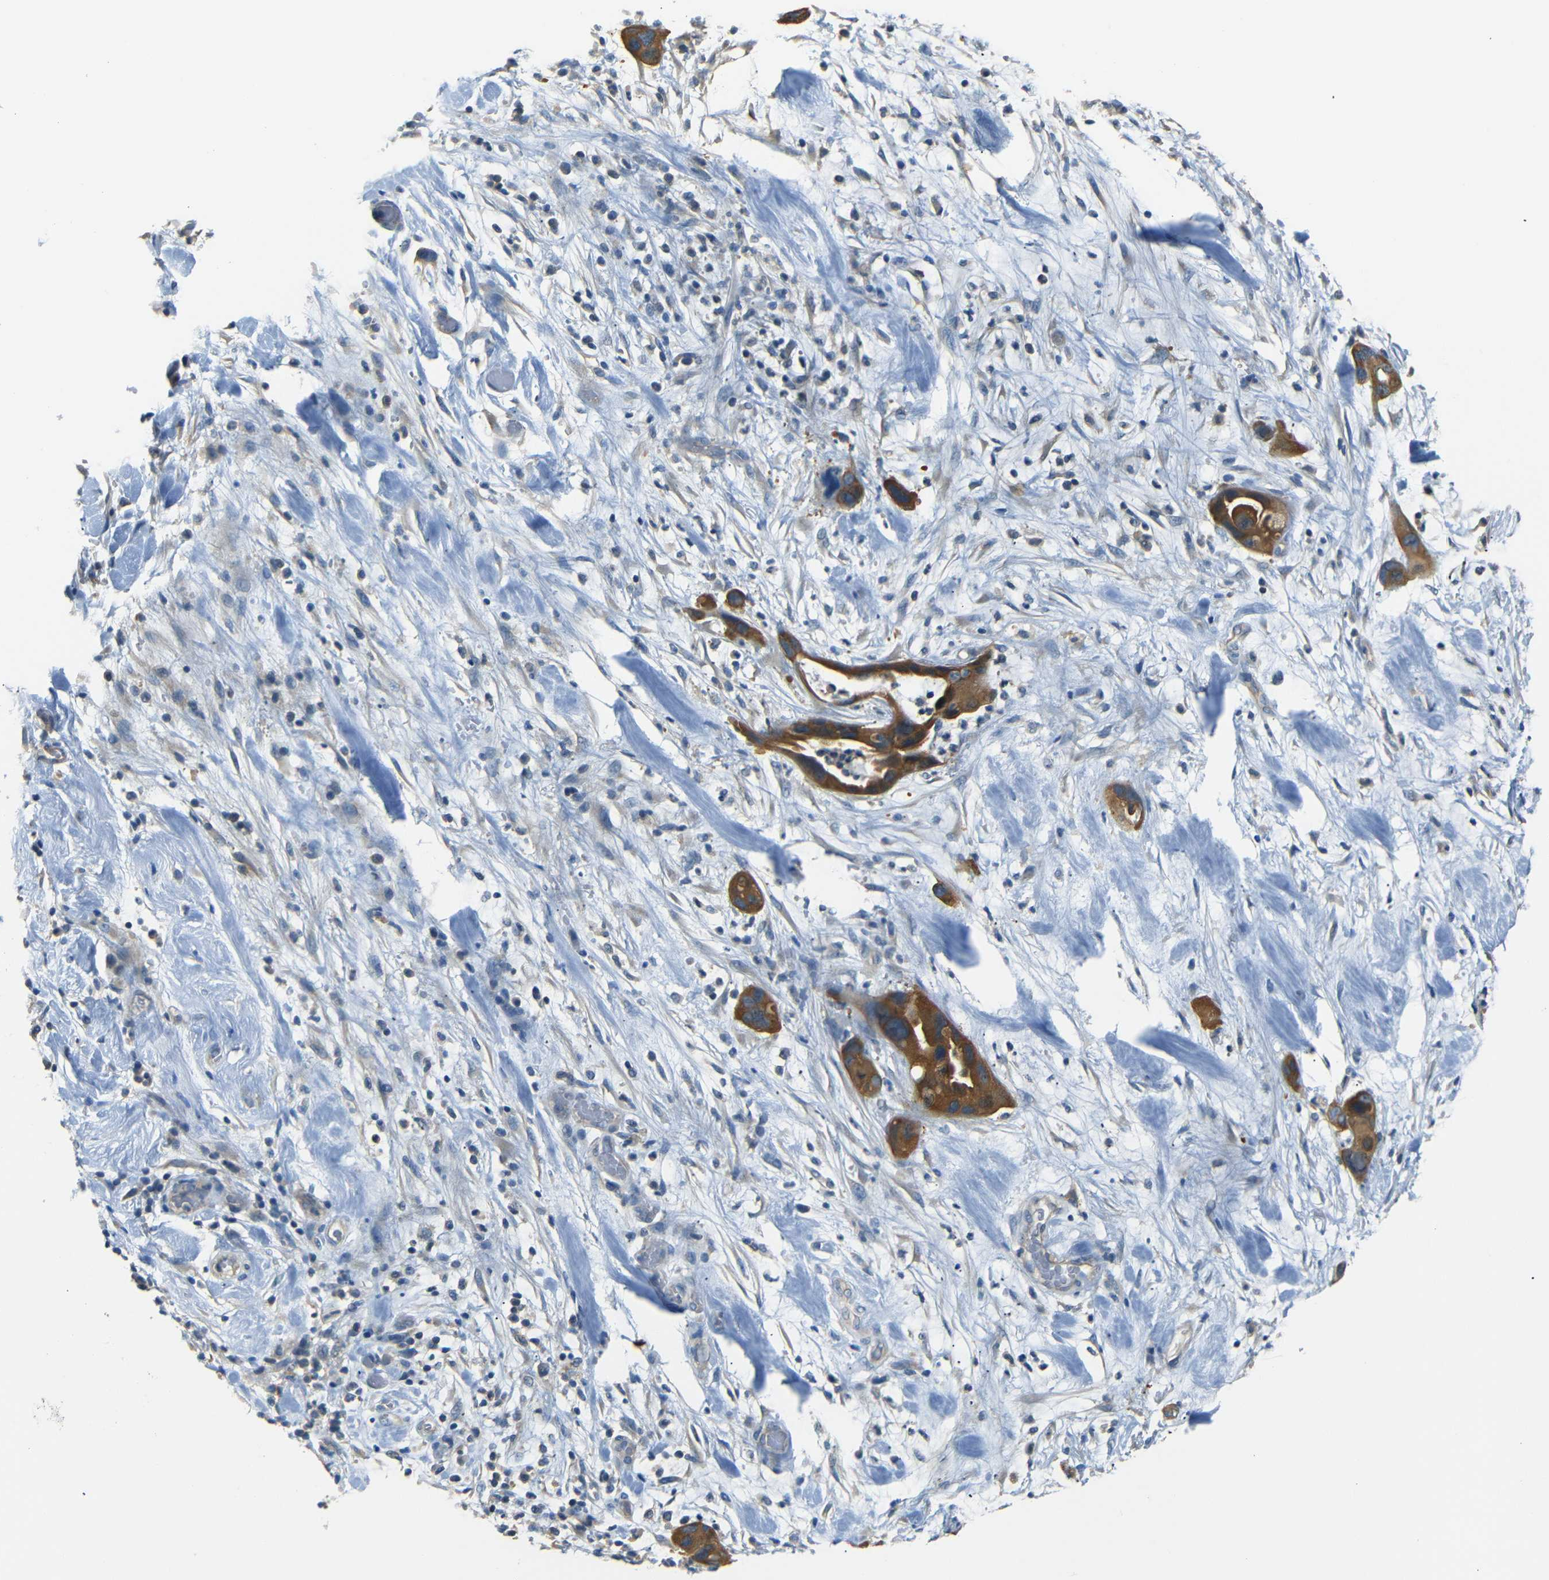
{"staining": {"intensity": "moderate", "quantity": ">75%", "location": "cytoplasmic/membranous"}, "tissue": "pancreatic cancer", "cell_type": "Tumor cells", "image_type": "cancer", "snomed": [{"axis": "morphology", "description": "Adenocarcinoma, NOS"}, {"axis": "topography", "description": "Pancreas"}], "caption": "The immunohistochemical stain highlights moderate cytoplasmic/membranous expression in tumor cells of adenocarcinoma (pancreatic) tissue. (Stains: DAB in brown, nuclei in blue, Microscopy: brightfield microscopy at high magnification).", "gene": "SFN", "patient": {"sex": "female", "age": 71}}